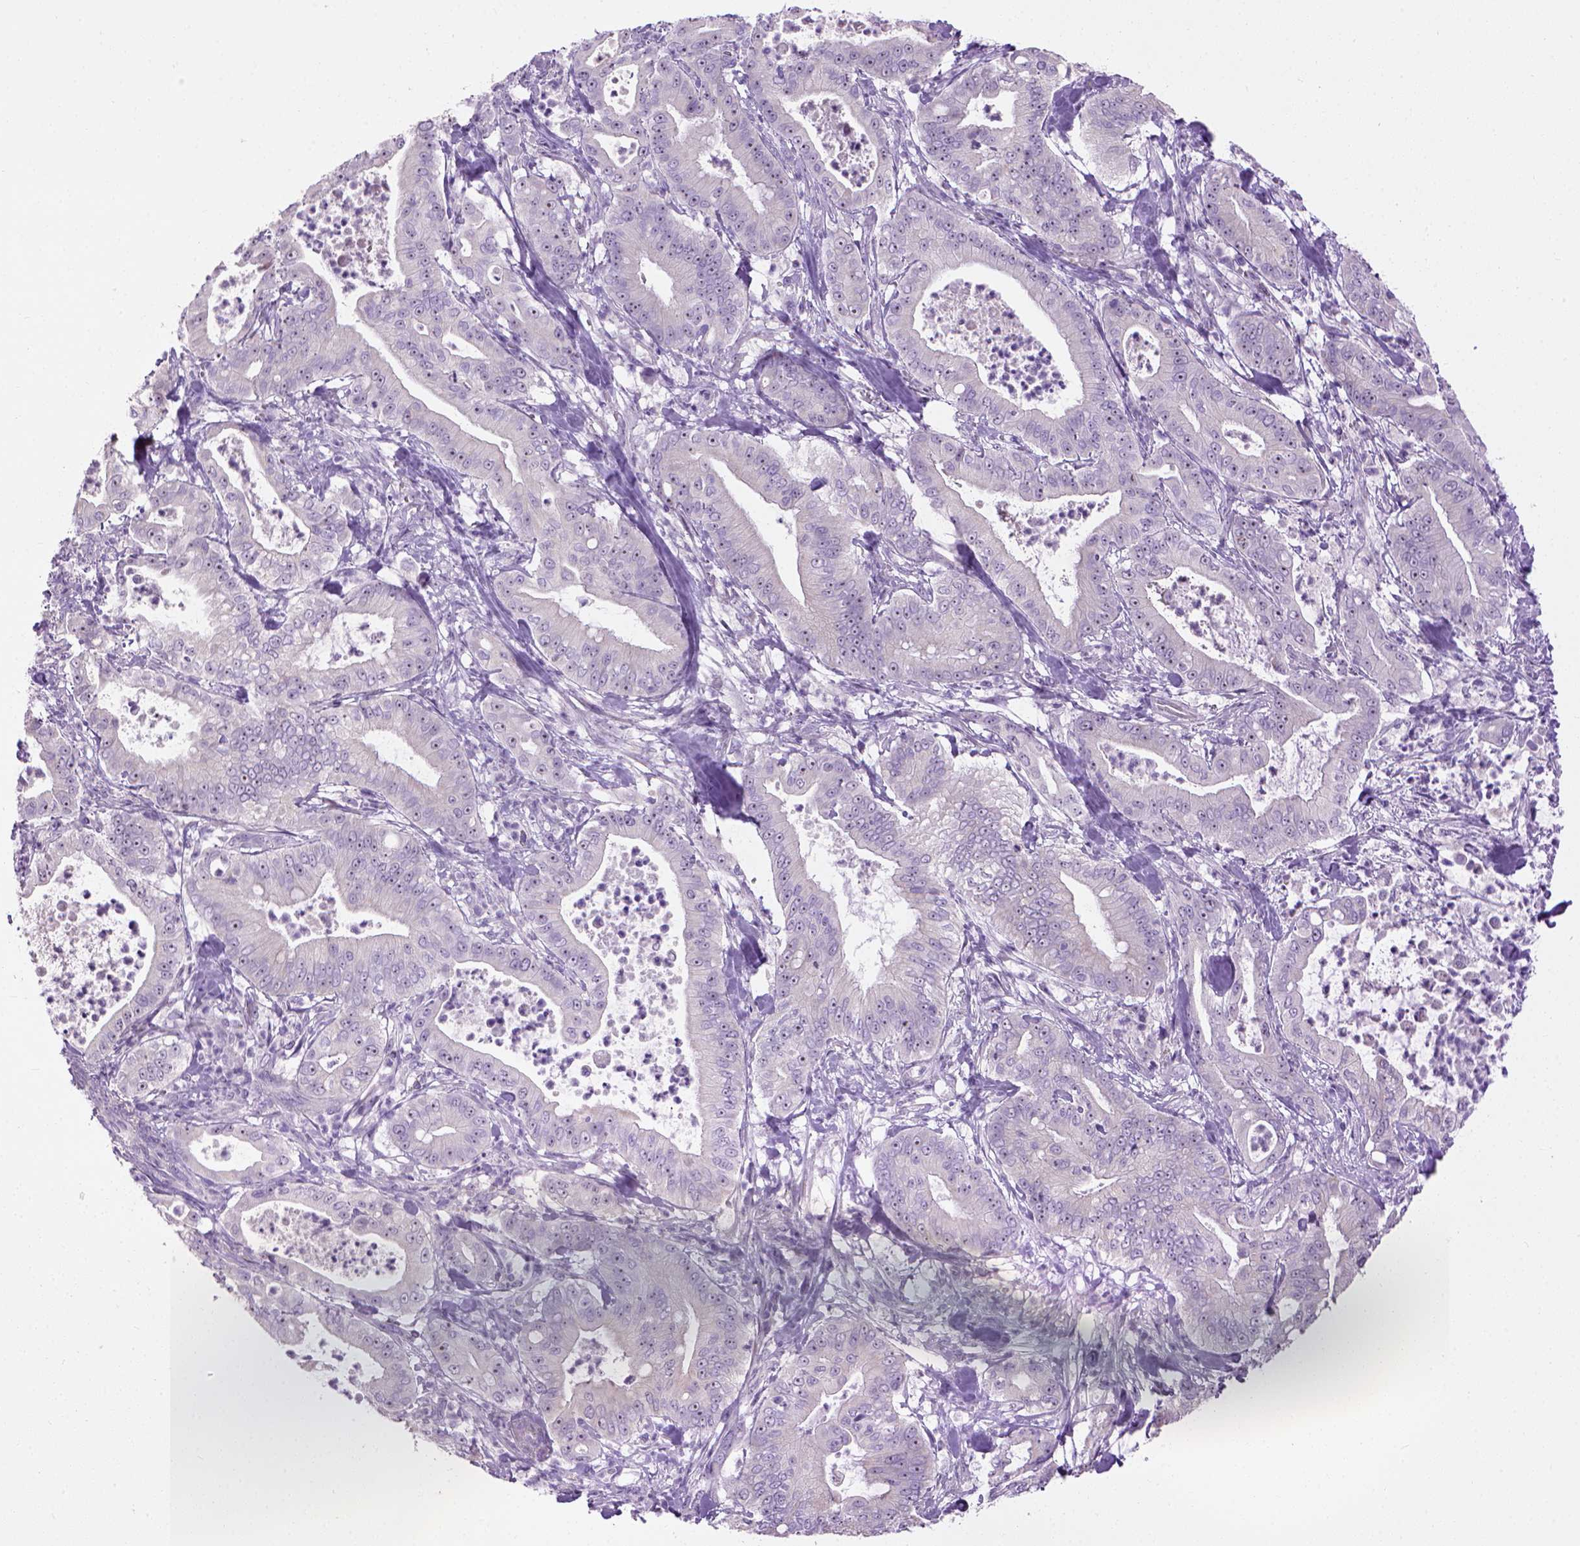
{"staining": {"intensity": "weak", "quantity": "25%-75%", "location": "nuclear"}, "tissue": "pancreatic cancer", "cell_type": "Tumor cells", "image_type": "cancer", "snomed": [{"axis": "morphology", "description": "Adenocarcinoma, NOS"}, {"axis": "topography", "description": "Pancreas"}], "caption": "A brown stain labels weak nuclear positivity of a protein in human pancreatic cancer tumor cells.", "gene": "UTP4", "patient": {"sex": "male", "age": 71}}